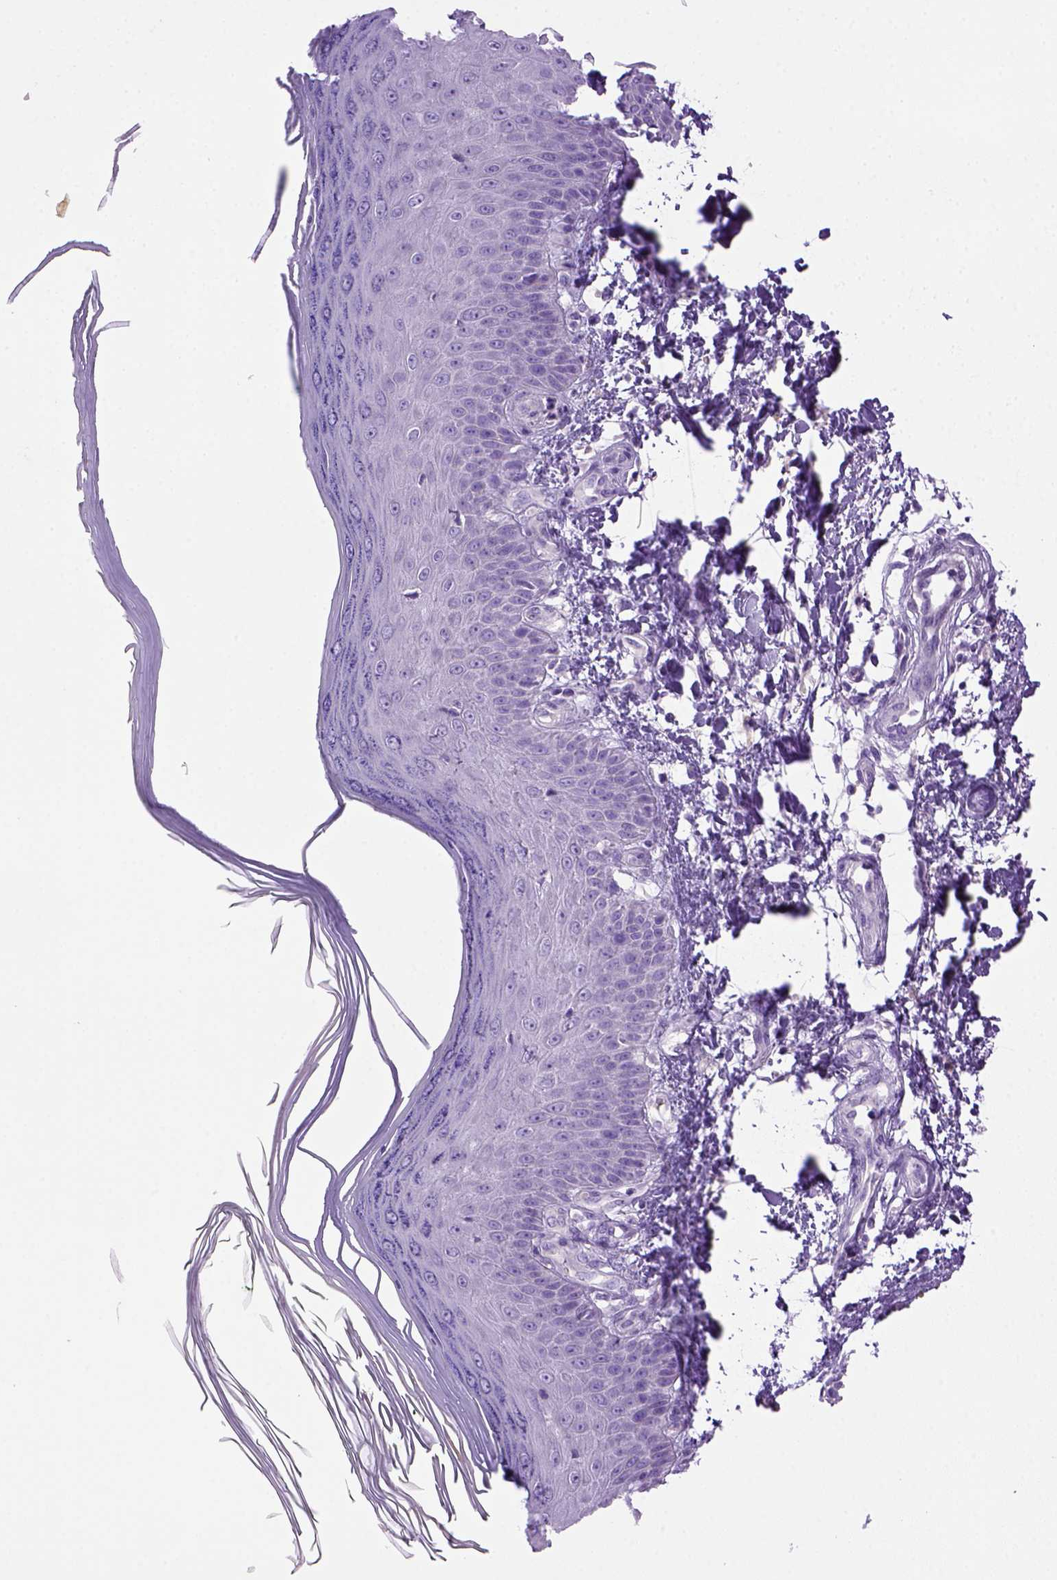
{"staining": {"intensity": "negative", "quantity": "none", "location": "none"}, "tissue": "skin", "cell_type": "Fibroblasts", "image_type": "normal", "snomed": [{"axis": "morphology", "description": "Normal tissue, NOS"}, {"axis": "topography", "description": "Skin"}], "caption": "An IHC photomicrograph of unremarkable skin is shown. There is no staining in fibroblasts of skin. Nuclei are stained in blue.", "gene": "BAAT", "patient": {"sex": "female", "age": 62}}